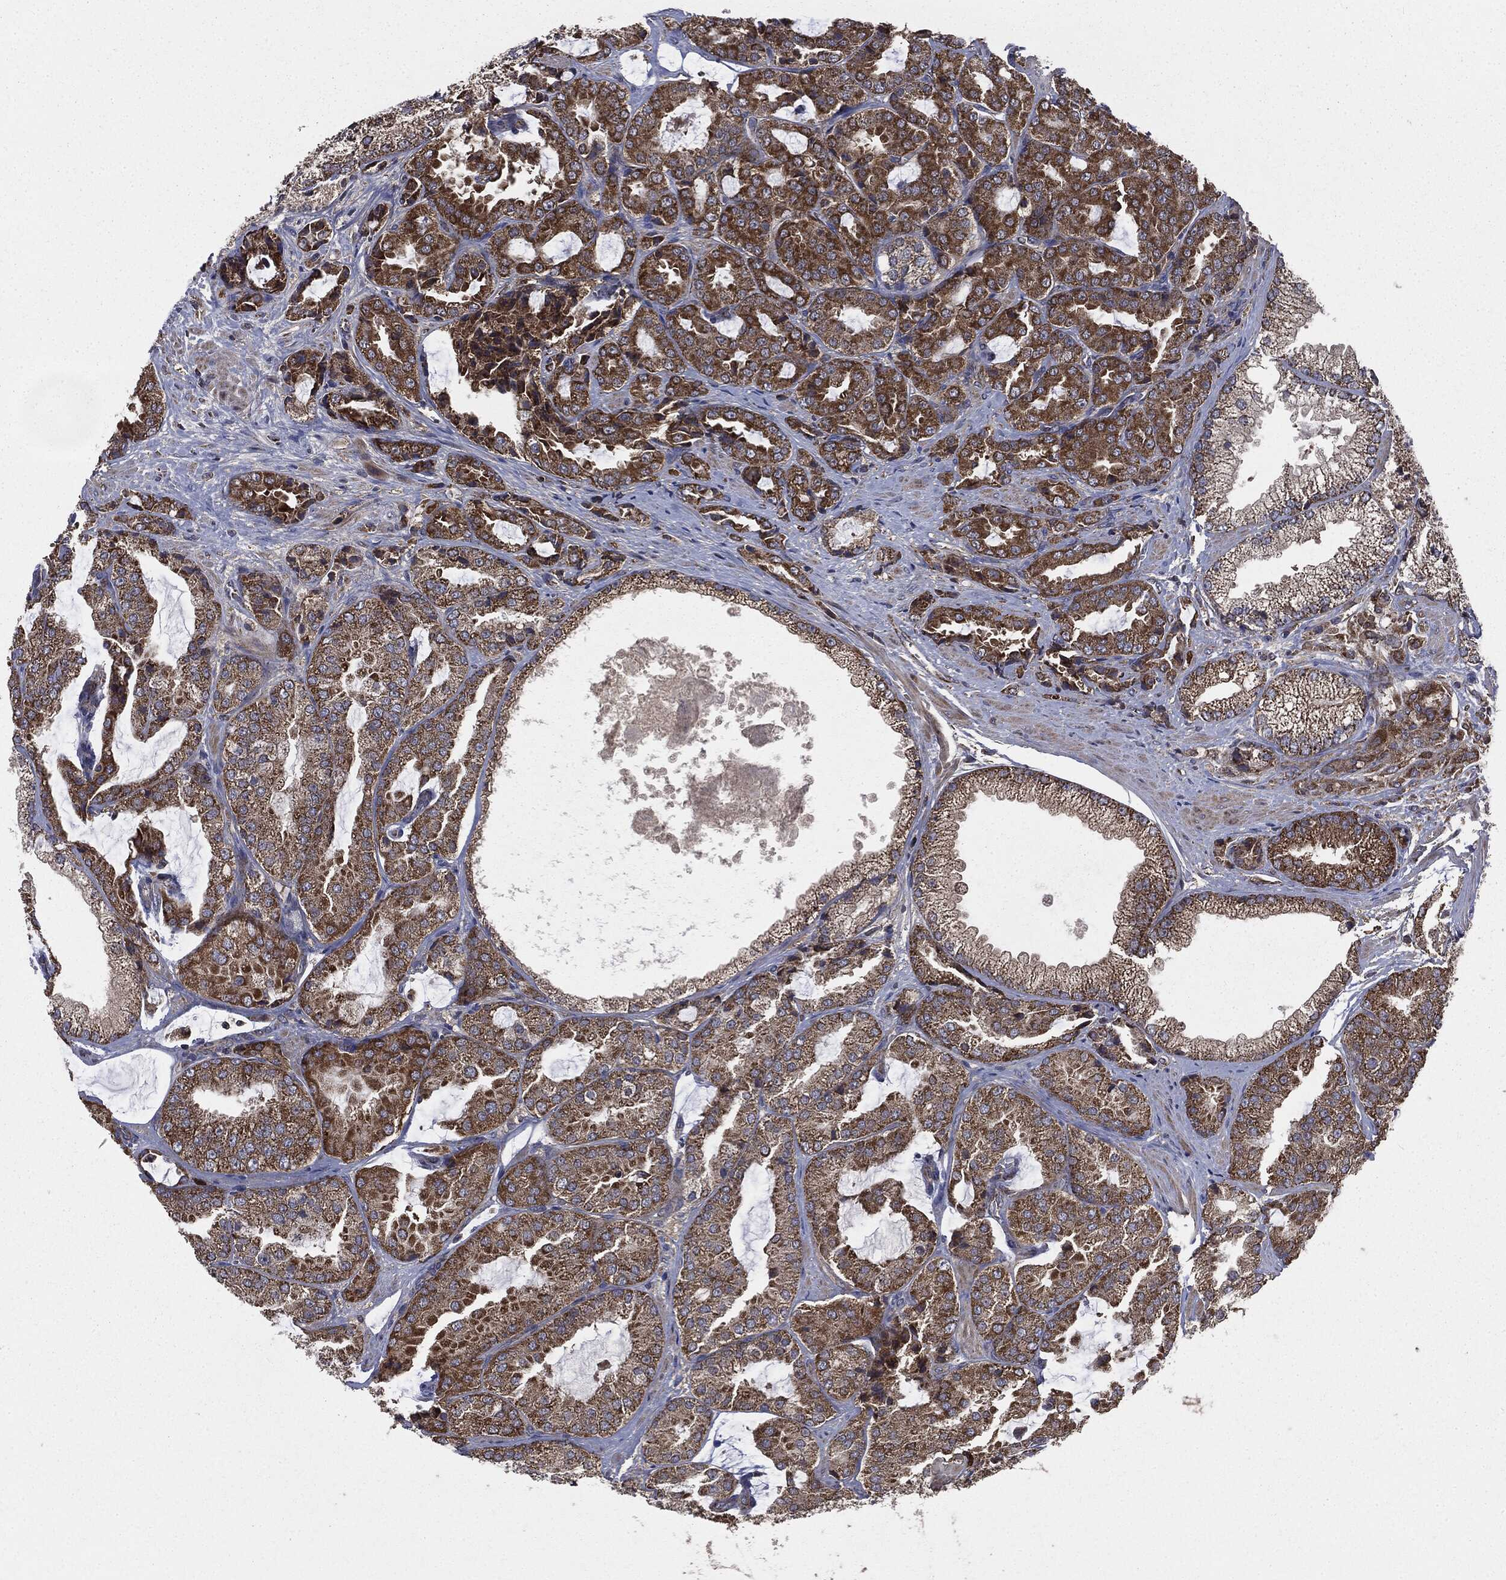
{"staining": {"intensity": "strong", "quantity": "25%-75%", "location": "cytoplasmic/membranous"}, "tissue": "prostate cancer", "cell_type": "Tumor cells", "image_type": "cancer", "snomed": [{"axis": "morphology", "description": "Adenocarcinoma, High grade"}, {"axis": "topography", "description": "Prostate"}], "caption": "Brown immunohistochemical staining in human prostate cancer demonstrates strong cytoplasmic/membranous expression in about 25%-75% of tumor cells.", "gene": "MAPK6", "patient": {"sex": "male", "age": 68}}